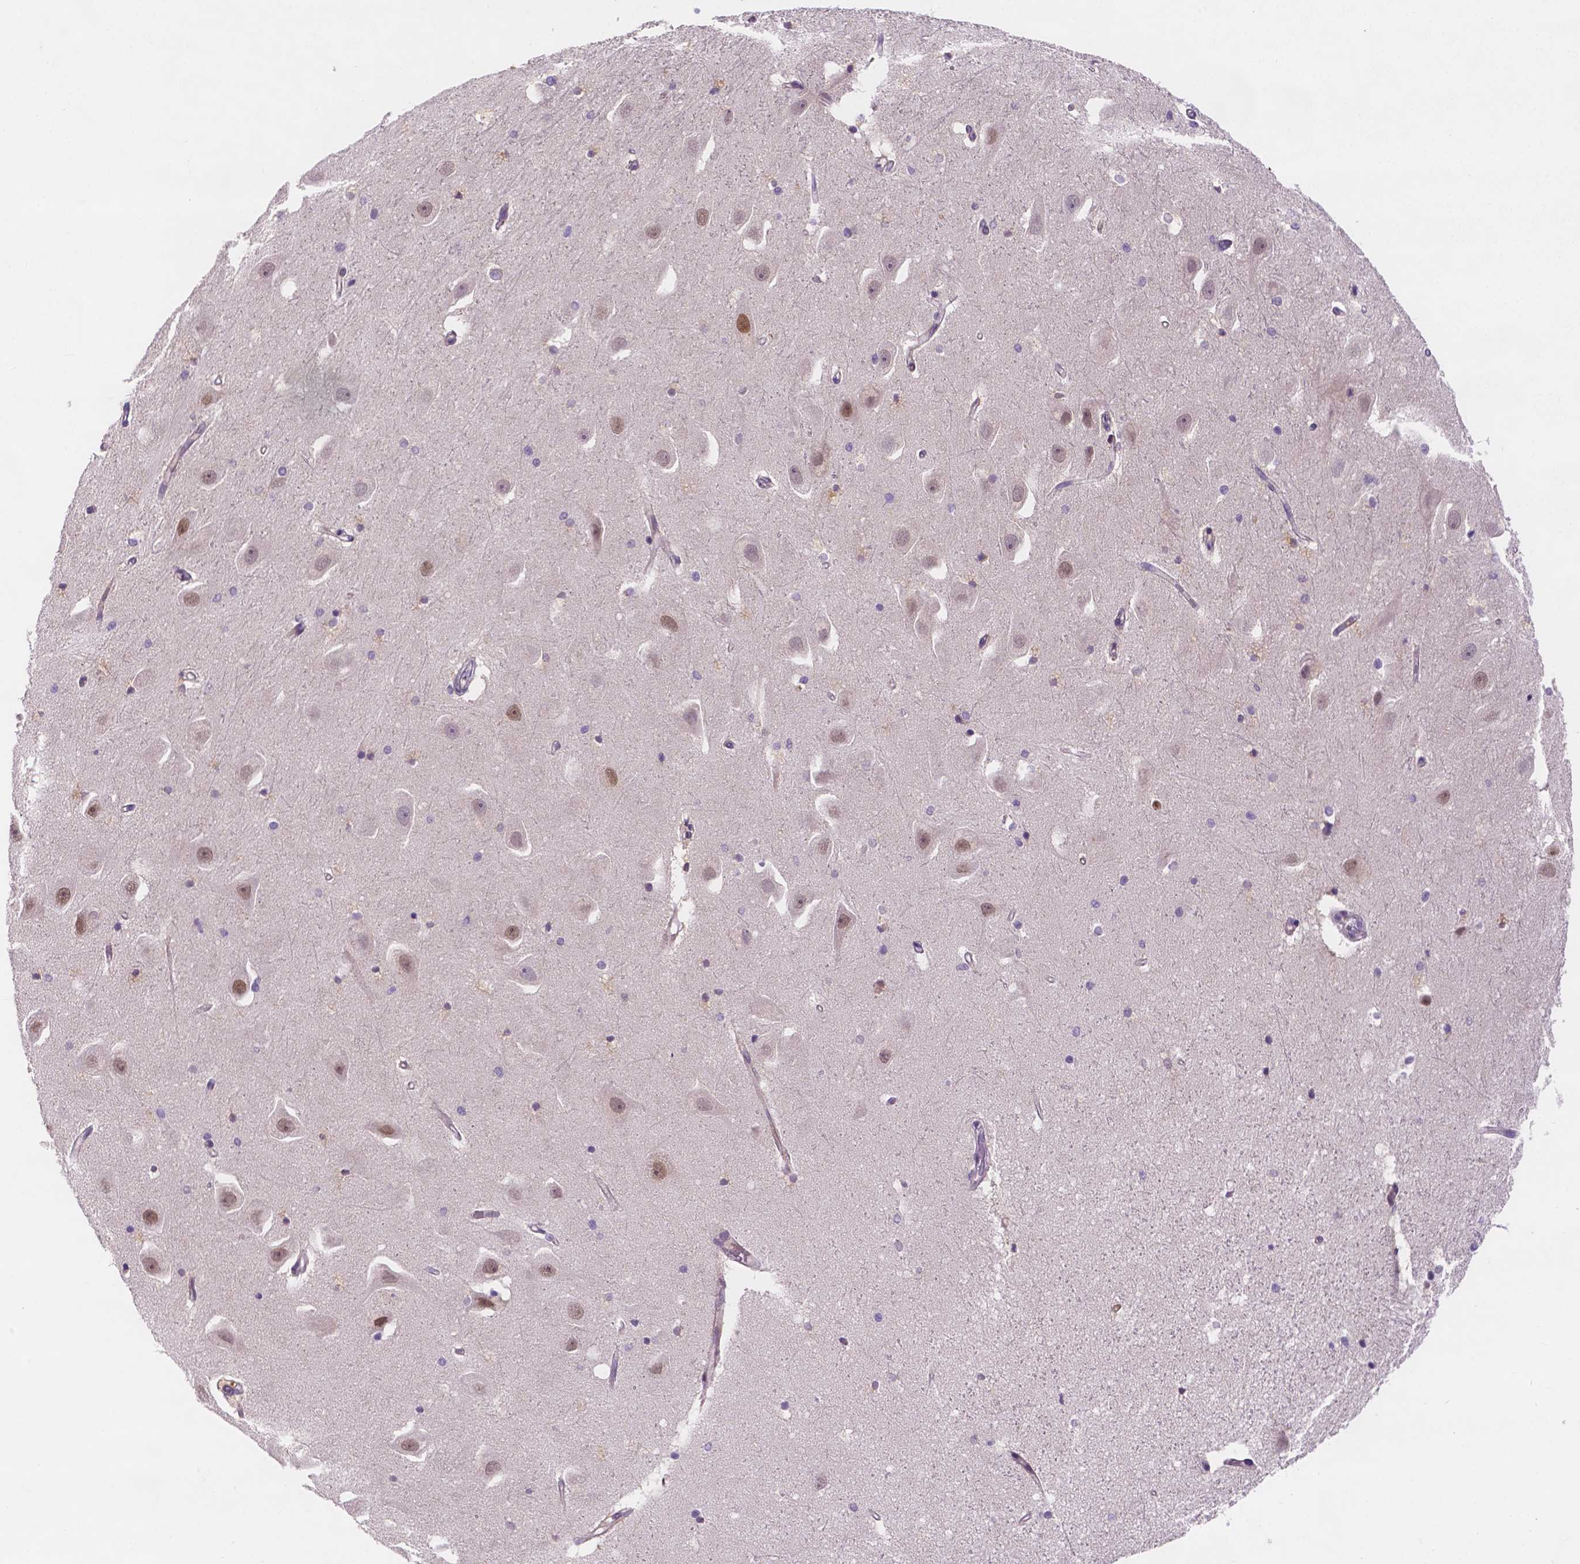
{"staining": {"intensity": "negative", "quantity": "none", "location": "none"}, "tissue": "hippocampus", "cell_type": "Glial cells", "image_type": "normal", "snomed": [{"axis": "morphology", "description": "Normal tissue, NOS"}, {"axis": "topography", "description": "Hippocampus"}], "caption": "The image demonstrates no staining of glial cells in normal hippocampus.", "gene": "ZNRD2", "patient": {"sex": "male", "age": 63}}